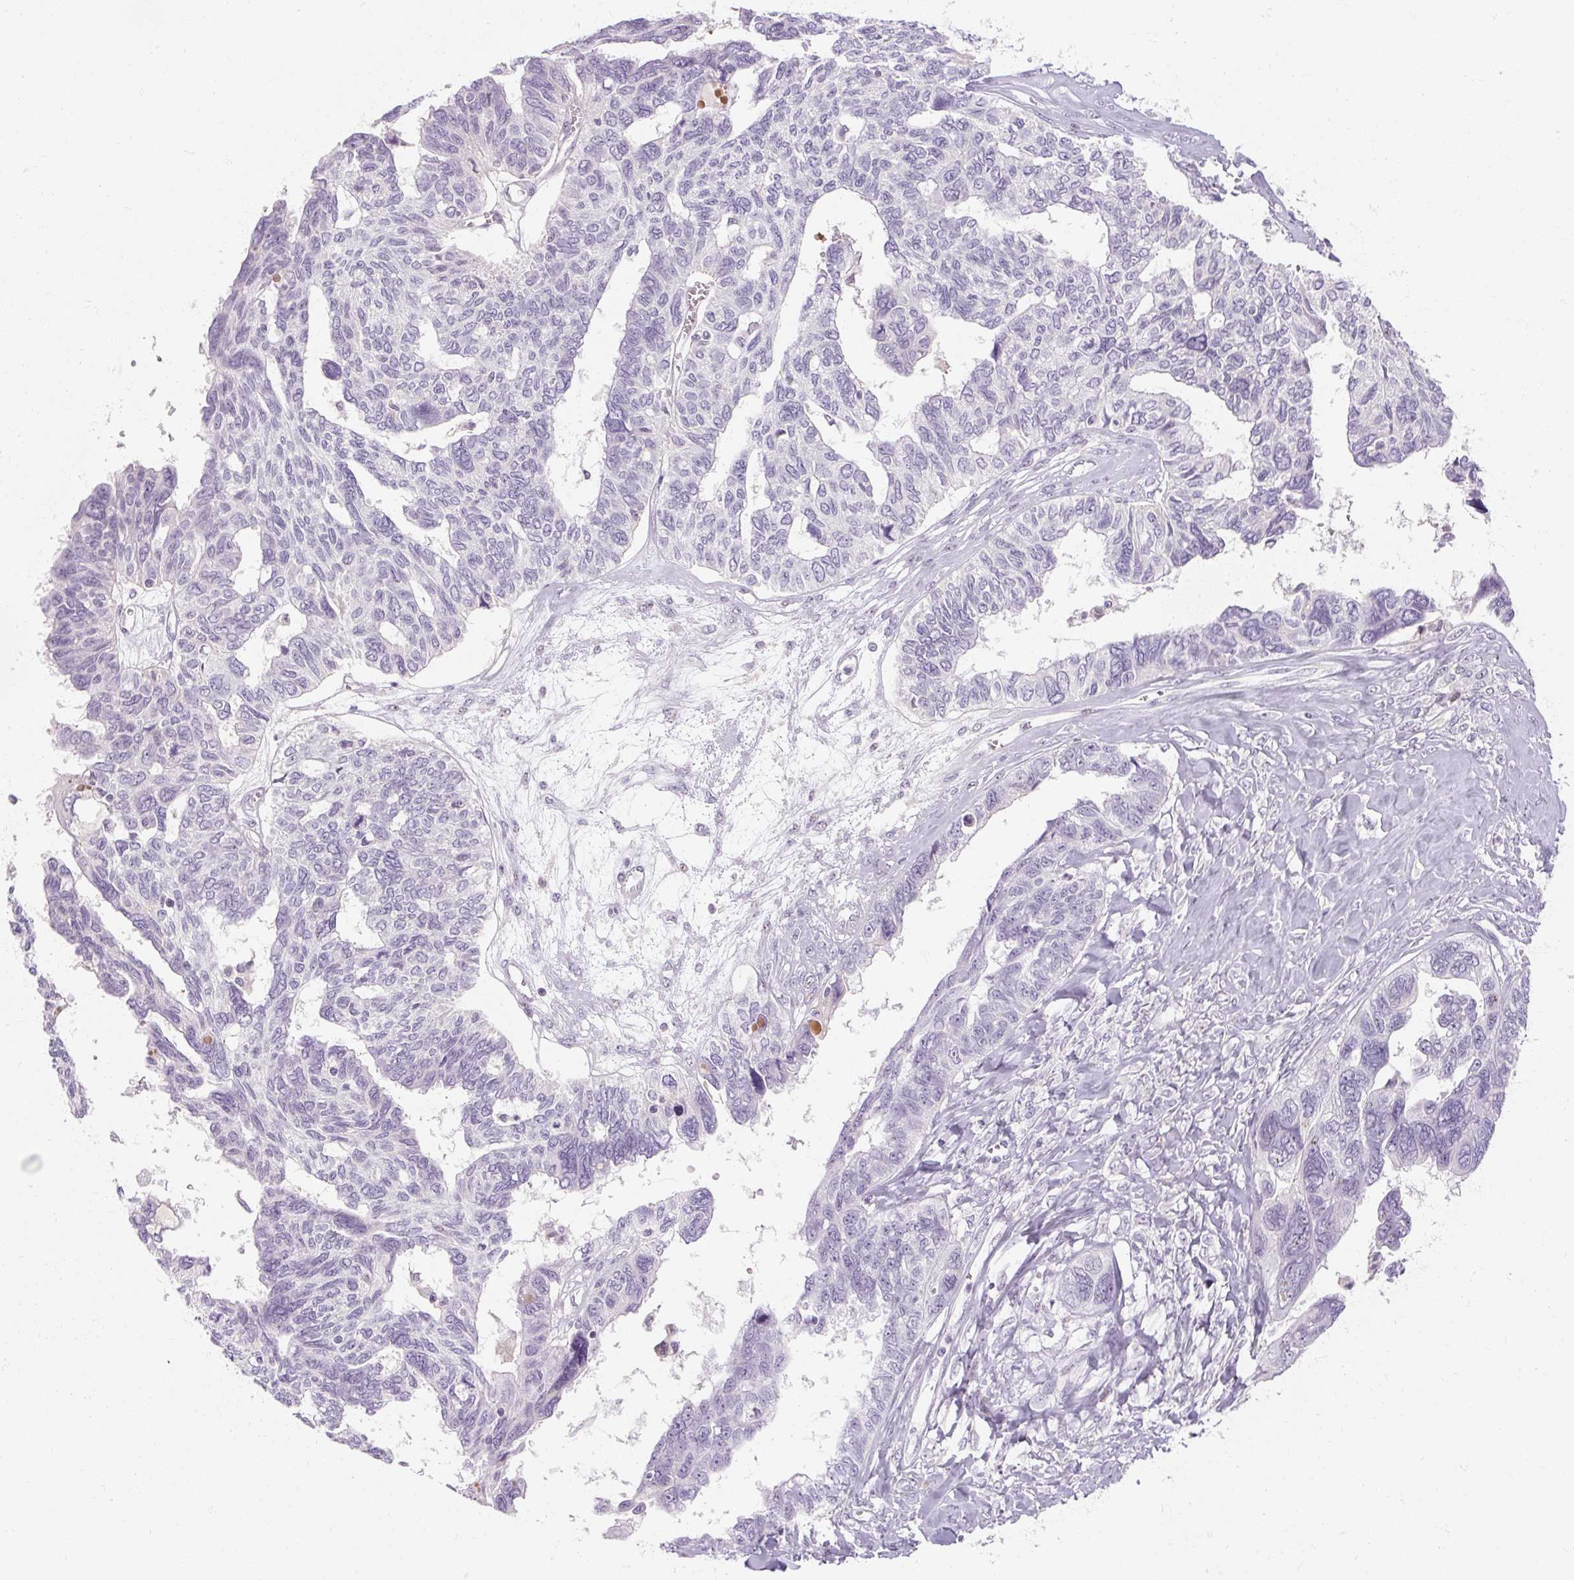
{"staining": {"intensity": "negative", "quantity": "none", "location": "none"}, "tissue": "ovarian cancer", "cell_type": "Tumor cells", "image_type": "cancer", "snomed": [{"axis": "morphology", "description": "Cystadenocarcinoma, serous, NOS"}, {"axis": "topography", "description": "Ovary"}], "caption": "Immunohistochemistry (IHC) of ovarian serous cystadenocarcinoma demonstrates no staining in tumor cells.", "gene": "NFE2L3", "patient": {"sex": "female", "age": 79}}